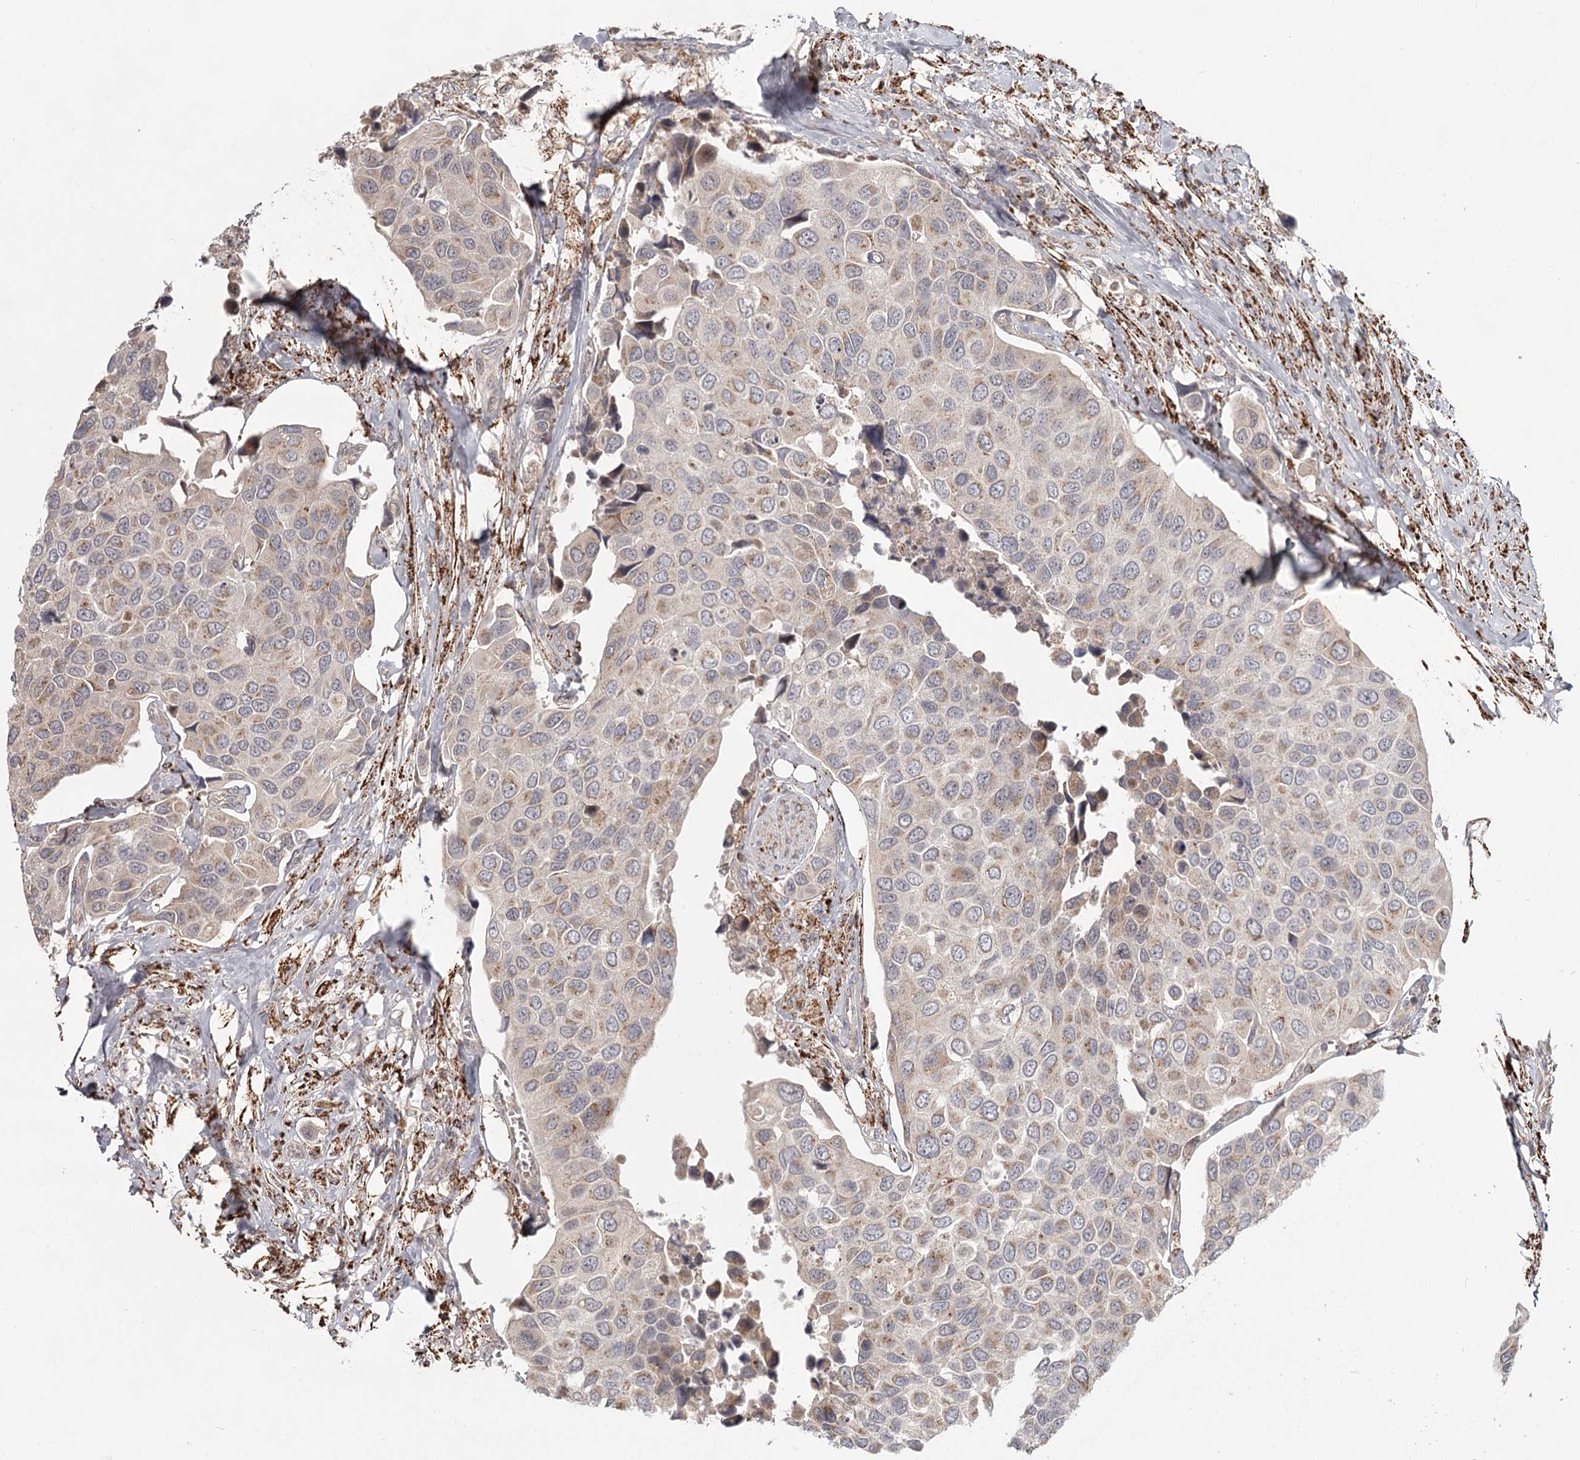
{"staining": {"intensity": "weak", "quantity": "25%-75%", "location": "cytoplasmic/membranous"}, "tissue": "urothelial cancer", "cell_type": "Tumor cells", "image_type": "cancer", "snomed": [{"axis": "morphology", "description": "Urothelial carcinoma, High grade"}, {"axis": "topography", "description": "Urinary bladder"}], "caption": "The histopathology image reveals staining of urothelial cancer, revealing weak cytoplasmic/membranous protein staining (brown color) within tumor cells.", "gene": "CDC123", "patient": {"sex": "male", "age": 74}}